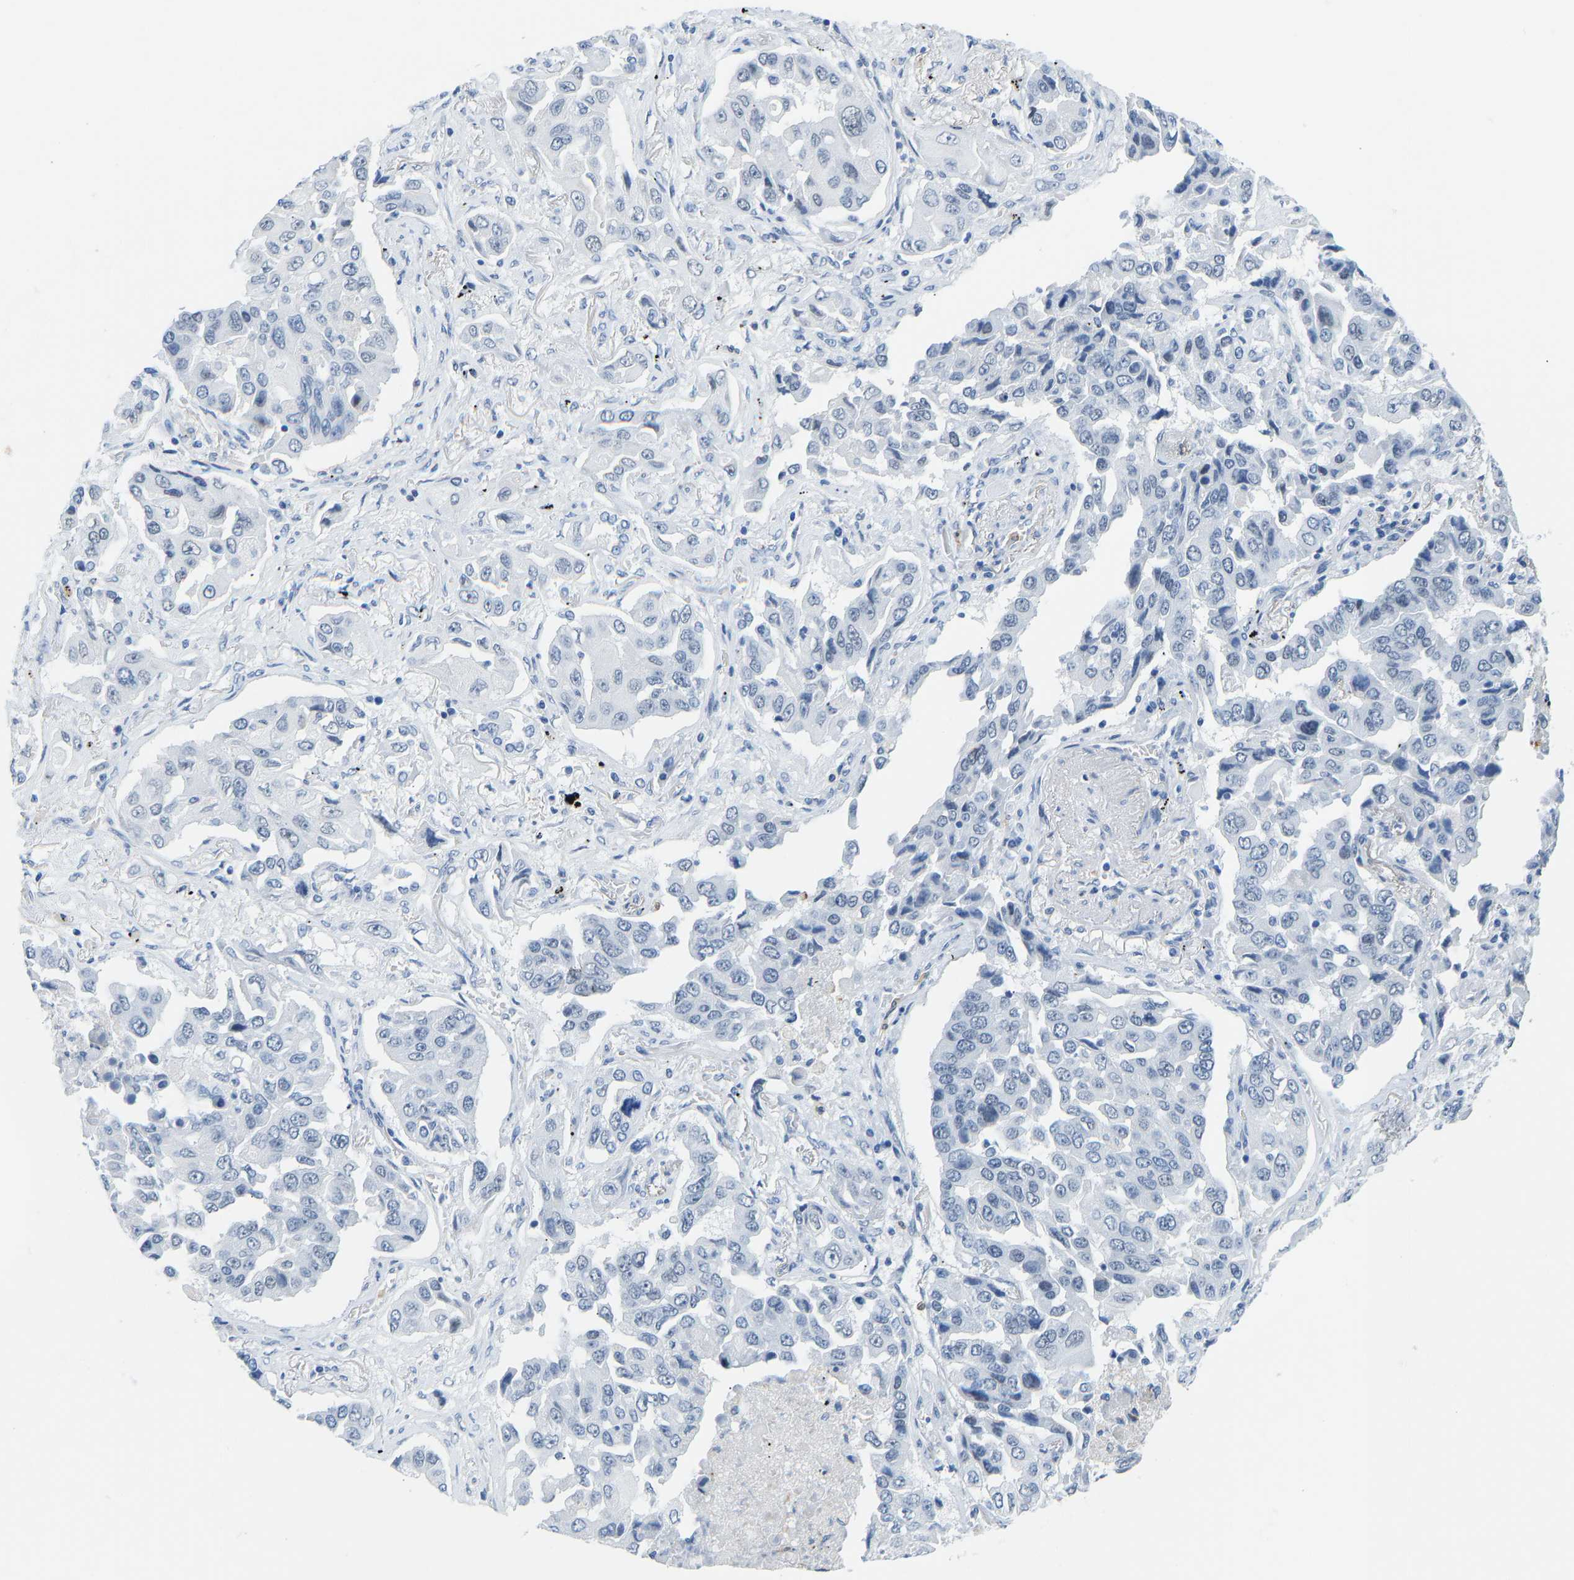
{"staining": {"intensity": "negative", "quantity": "none", "location": "none"}, "tissue": "lung cancer", "cell_type": "Tumor cells", "image_type": "cancer", "snomed": [{"axis": "morphology", "description": "Adenocarcinoma, NOS"}, {"axis": "topography", "description": "Lung"}], "caption": "This is an IHC photomicrograph of lung adenocarcinoma. There is no expression in tumor cells.", "gene": "TXNDC2", "patient": {"sex": "female", "age": 65}}